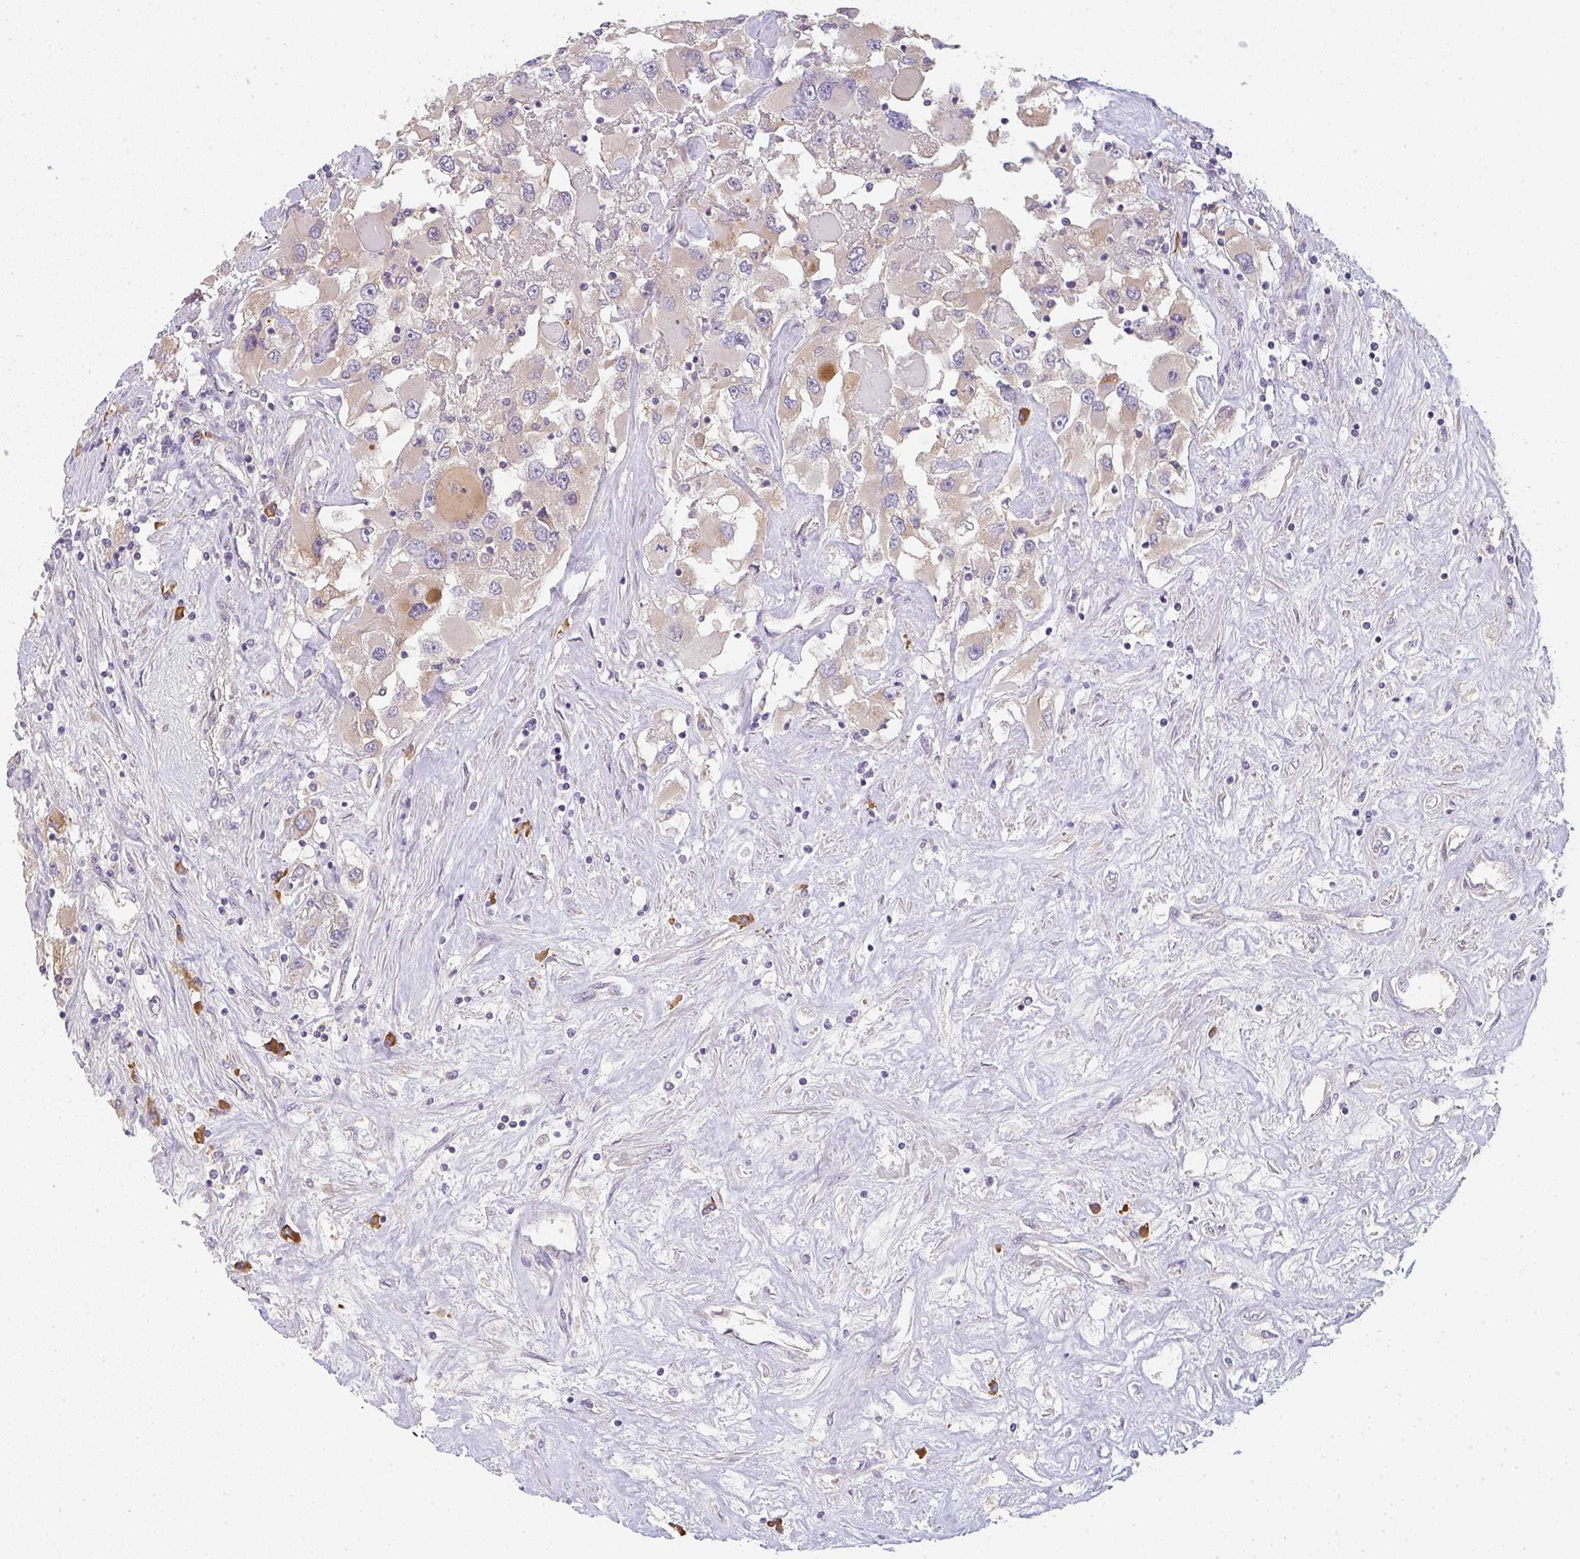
{"staining": {"intensity": "weak", "quantity": "25%-75%", "location": "cytoplasmic/membranous"}, "tissue": "renal cancer", "cell_type": "Tumor cells", "image_type": "cancer", "snomed": [{"axis": "morphology", "description": "Adenocarcinoma, NOS"}, {"axis": "topography", "description": "Kidney"}], "caption": "Renal cancer stained for a protein reveals weak cytoplasmic/membranous positivity in tumor cells.", "gene": "ZNF215", "patient": {"sex": "female", "age": 52}}